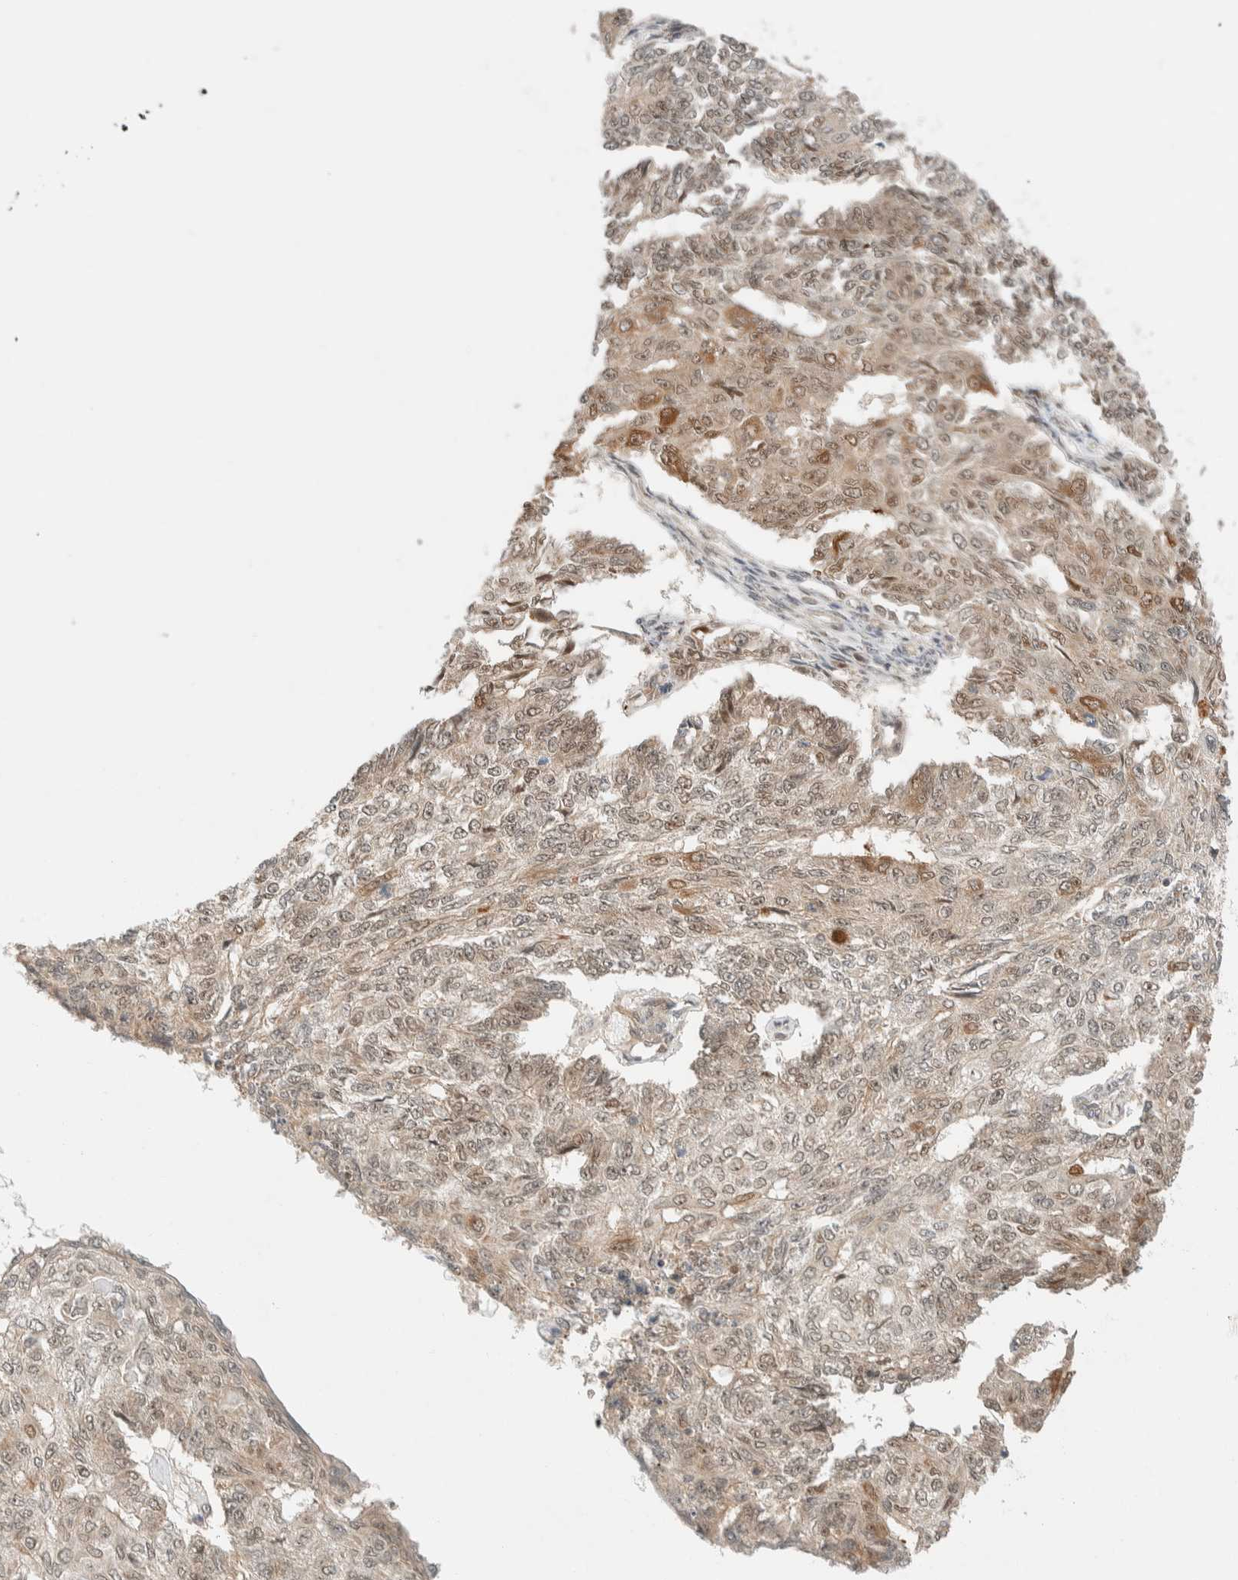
{"staining": {"intensity": "weak", "quantity": "25%-75%", "location": "cytoplasmic/membranous,nuclear"}, "tissue": "endometrial cancer", "cell_type": "Tumor cells", "image_type": "cancer", "snomed": [{"axis": "morphology", "description": "Adenocarcinoma, NOS"}, {"axis": "topography", "description": "Endometrium"}], "caption": "Immunohistochemical staining of endometrial cancer (adenocarcinoma) shows low levels of weak cytoplasmic/membranous and nuclear staining in approximately 25%-75% of tumor cells.", "gene": "C8orf76", "patient": {"sex": "female", "age": 32}}